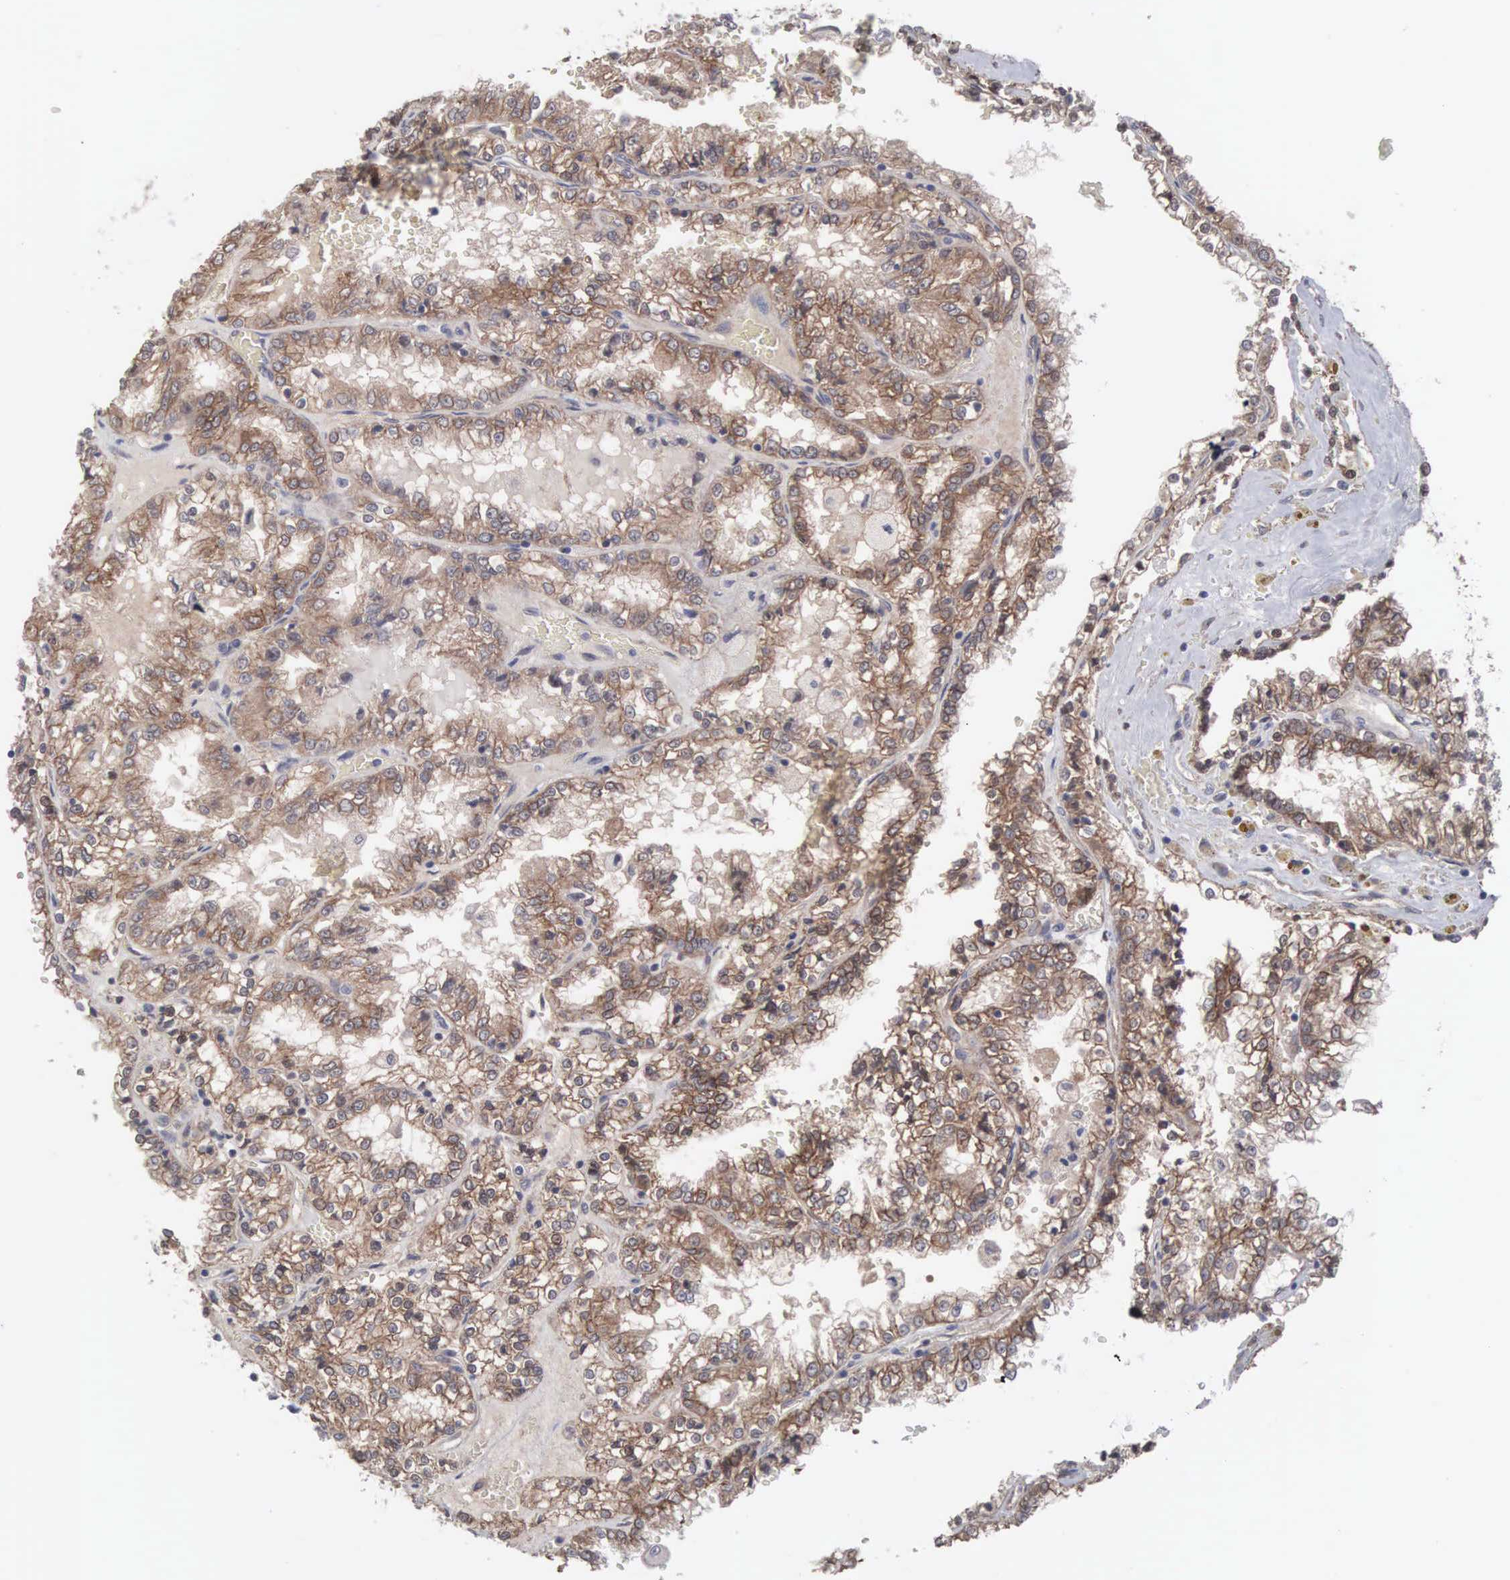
{"staining": {"intensity": "moderate", "quantity": ">75%", "location": "cytoplasmic/membranous"}, "tissue": "renal cancer", "cell_type": "Tumor cells", "image_type": "cancer", "snomed": [{"axis": "morphology", "description": "Adenocarcinoma, NOS"}, {"axis": "topography", "description": "Kidney"}], "caption": "This histopathology image demonstrates immunohistochemistry (IHC) staining of human renal adenocarcinoma, with medium moderate cytoplasmic/membranous staining in about >75% of tumor cells.", "gene": "INF2", "patient": {"sex": "female", "age": 56}}